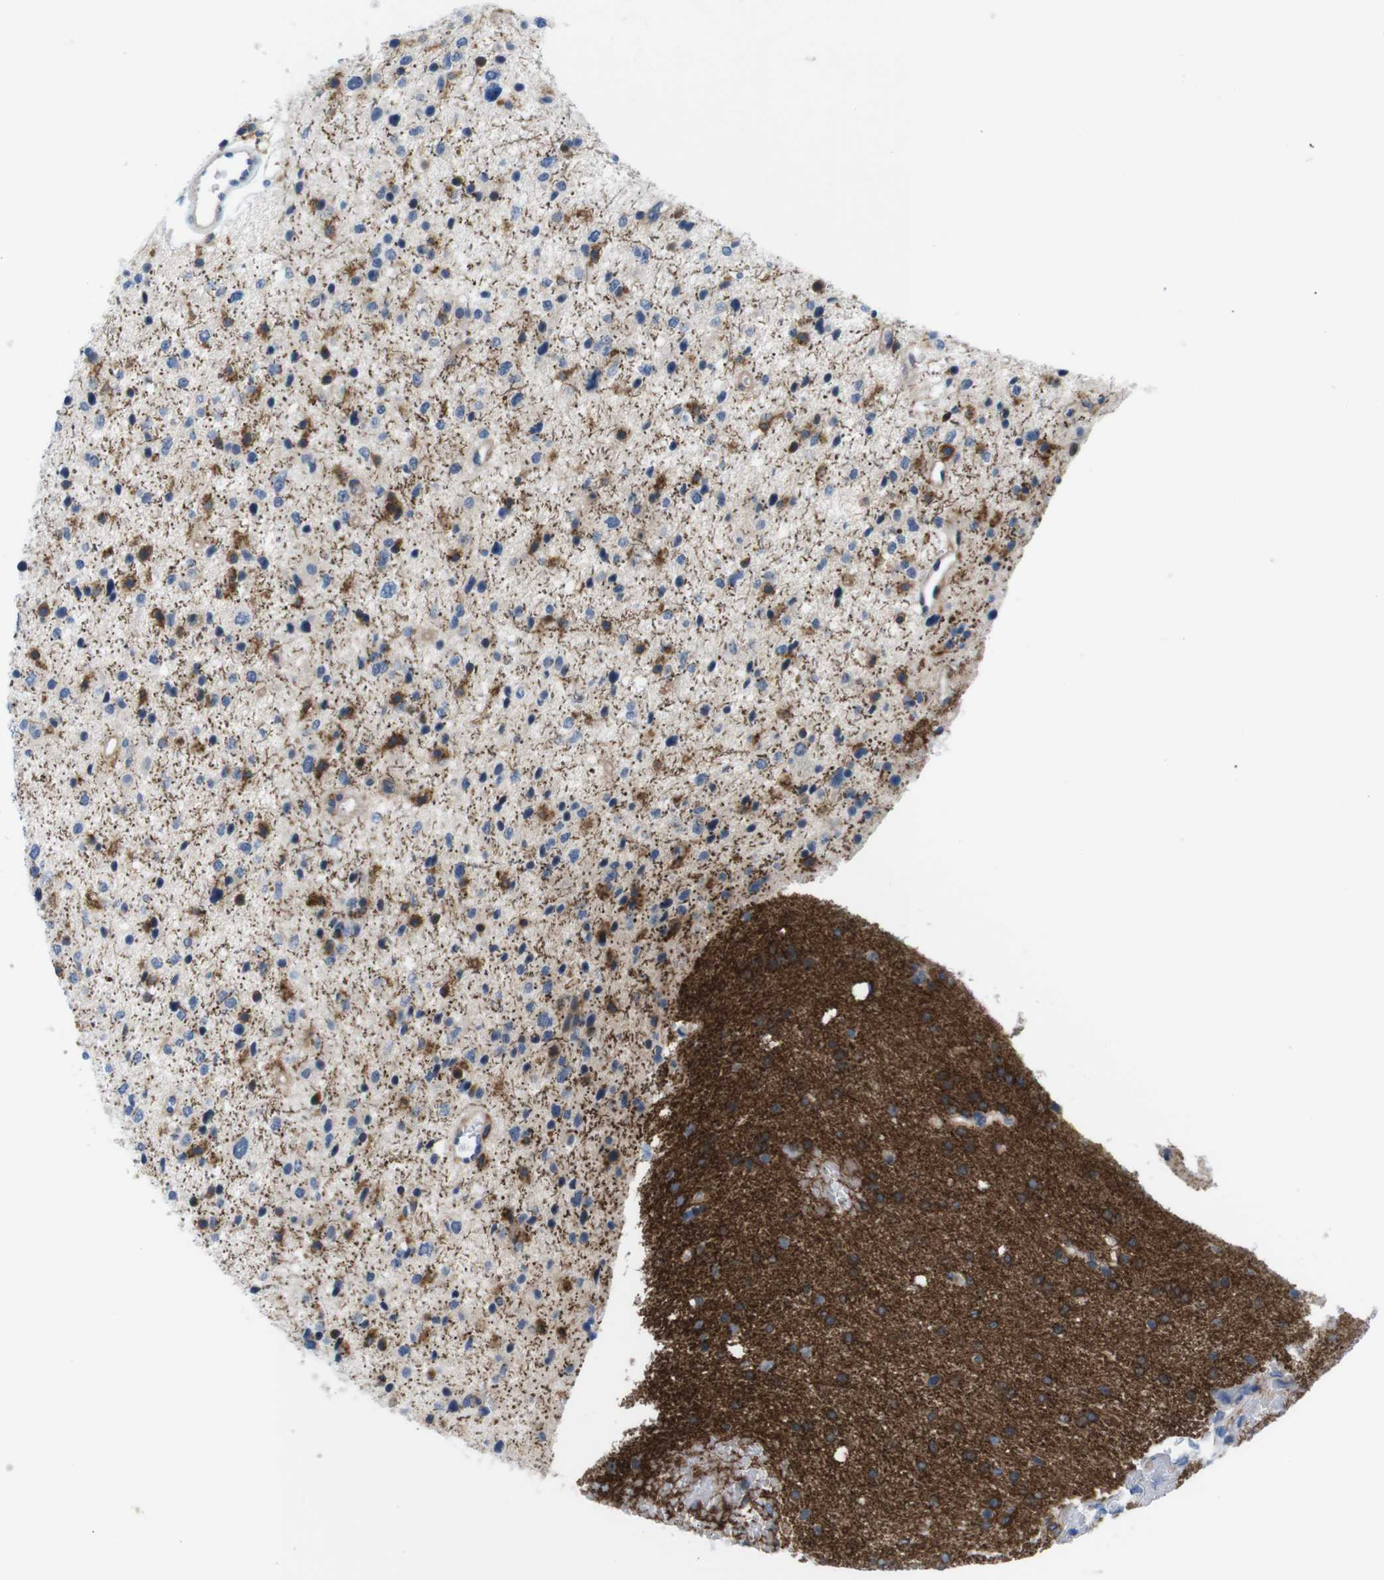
{"staining": {"intensity": "moderate", "quantity": "<25%", "location": "cytoplasmic/membranous"}, "tissue": "glioma", "cell_type": "Tumor cells", "image_type": "cancer", "snomed": [{"axis": "morphology", "description": "Glioma, malignant, Low grade"}, {"axis": "topography", "description": "Brain"}], "caption": "Protein analysis of malignant glioma (low-grade) tissue demonstrates moderate cytoplasmic/membranous staining in approximately <25% of tumor cells.", "gene": "CD300C", "patient": {"sex": "female", "age": 37}}